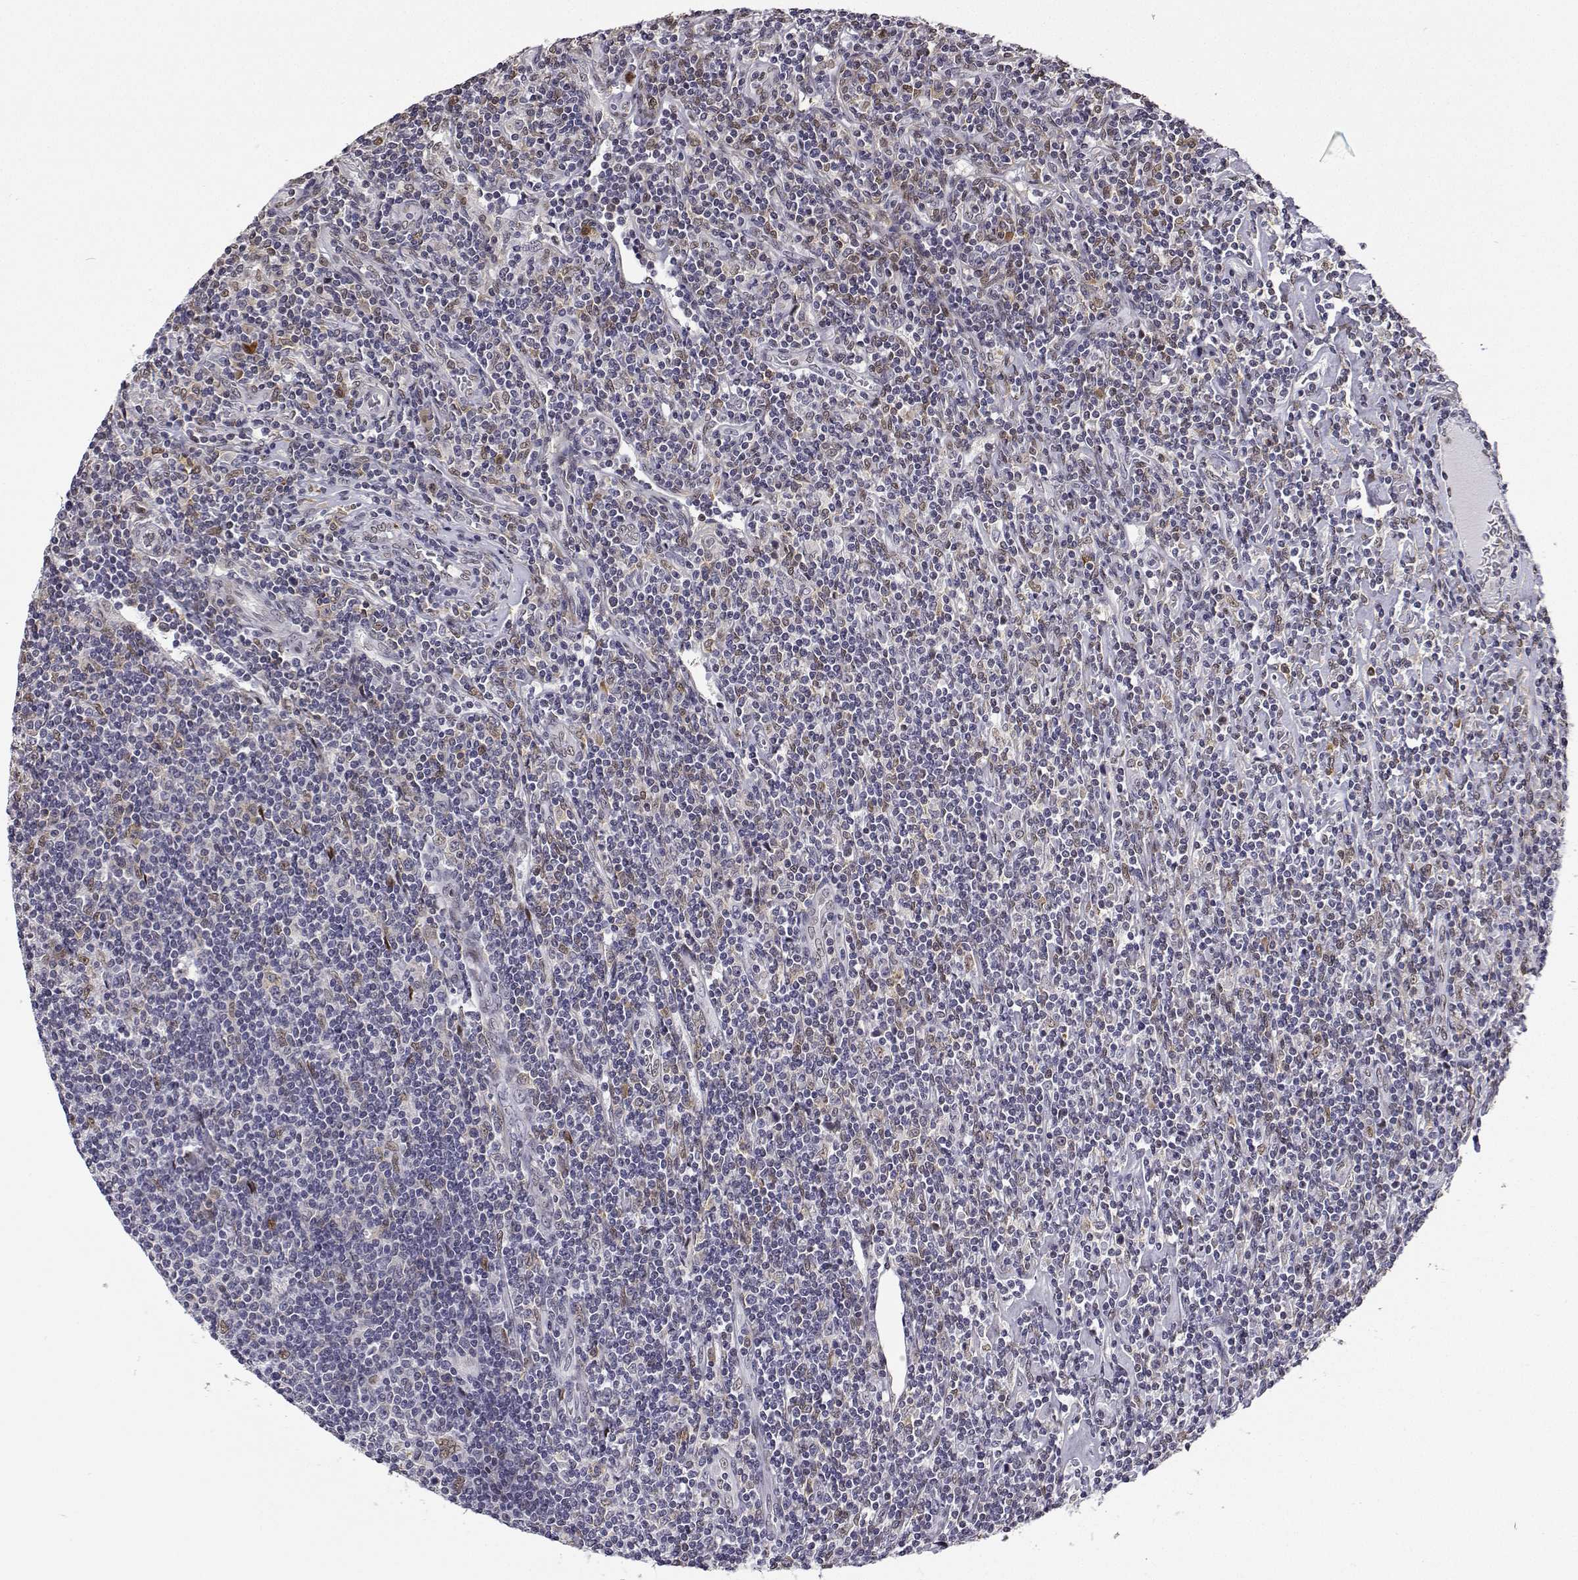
{"staining": {"intensity": "negative", "quantity": "none", "location": "none"}, "tissue": "lymphoma", "cell_type": "Tumor cells", "image_type": "cancer", "snomed": [{"axis": "morphology", "description": "Hodgkin's disease, NOS"}, {"axis": "topography", "description": "Lymph node"}], "caption": "Immunohistochemical staining of human Hodgkin's disease reveals no significant expression in tumor cells.", "gene": "PHGDH", "patient": {"sex": "male", "age": 40}}